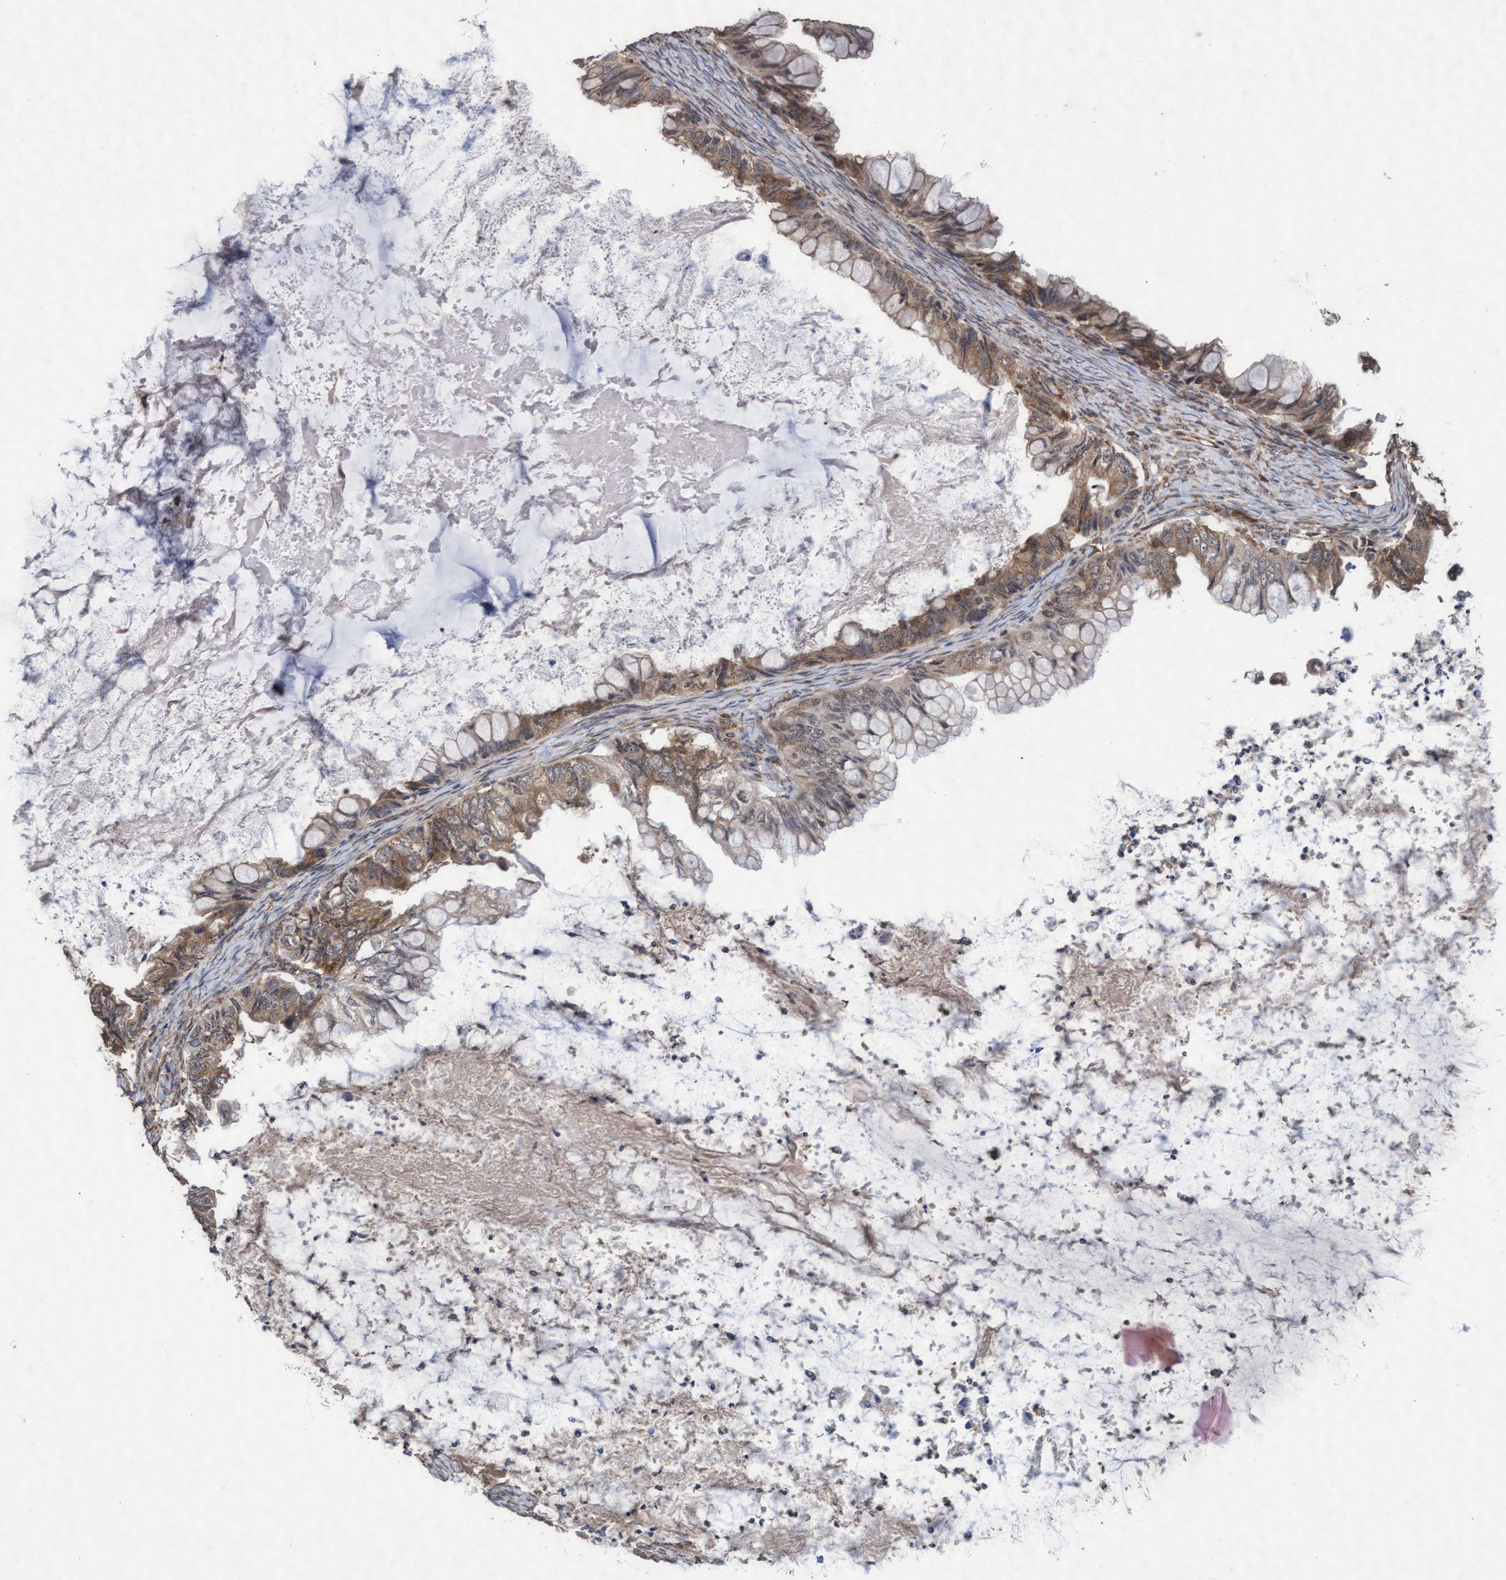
{"staining": {"intensity": "moderate", "quantity": ">75%", "location": "cytoplasmic/membranous"}, "tissue": "ovarian cancer", "cell_type": "Tumor cells", "image_type": "cancer", "snomed": [{"axis": "morphology", "description": "Cystadenocarcinoma, mucinous, NOS"}, {"axis": "topography", "description": "Ovary"}], "caption": "High-power microscopy captured an immunohistochemistry photomicrograph of ovarian cancer (mucinous cystadenocarcinoma), revealing moderate cytoplasmic/membranous expression in approximately >75% of tumor cells. (IHC, brightfield microscopy, high magnification).", "gene": "ABCF2", "patient": {"sex": "female", "age": 80}}